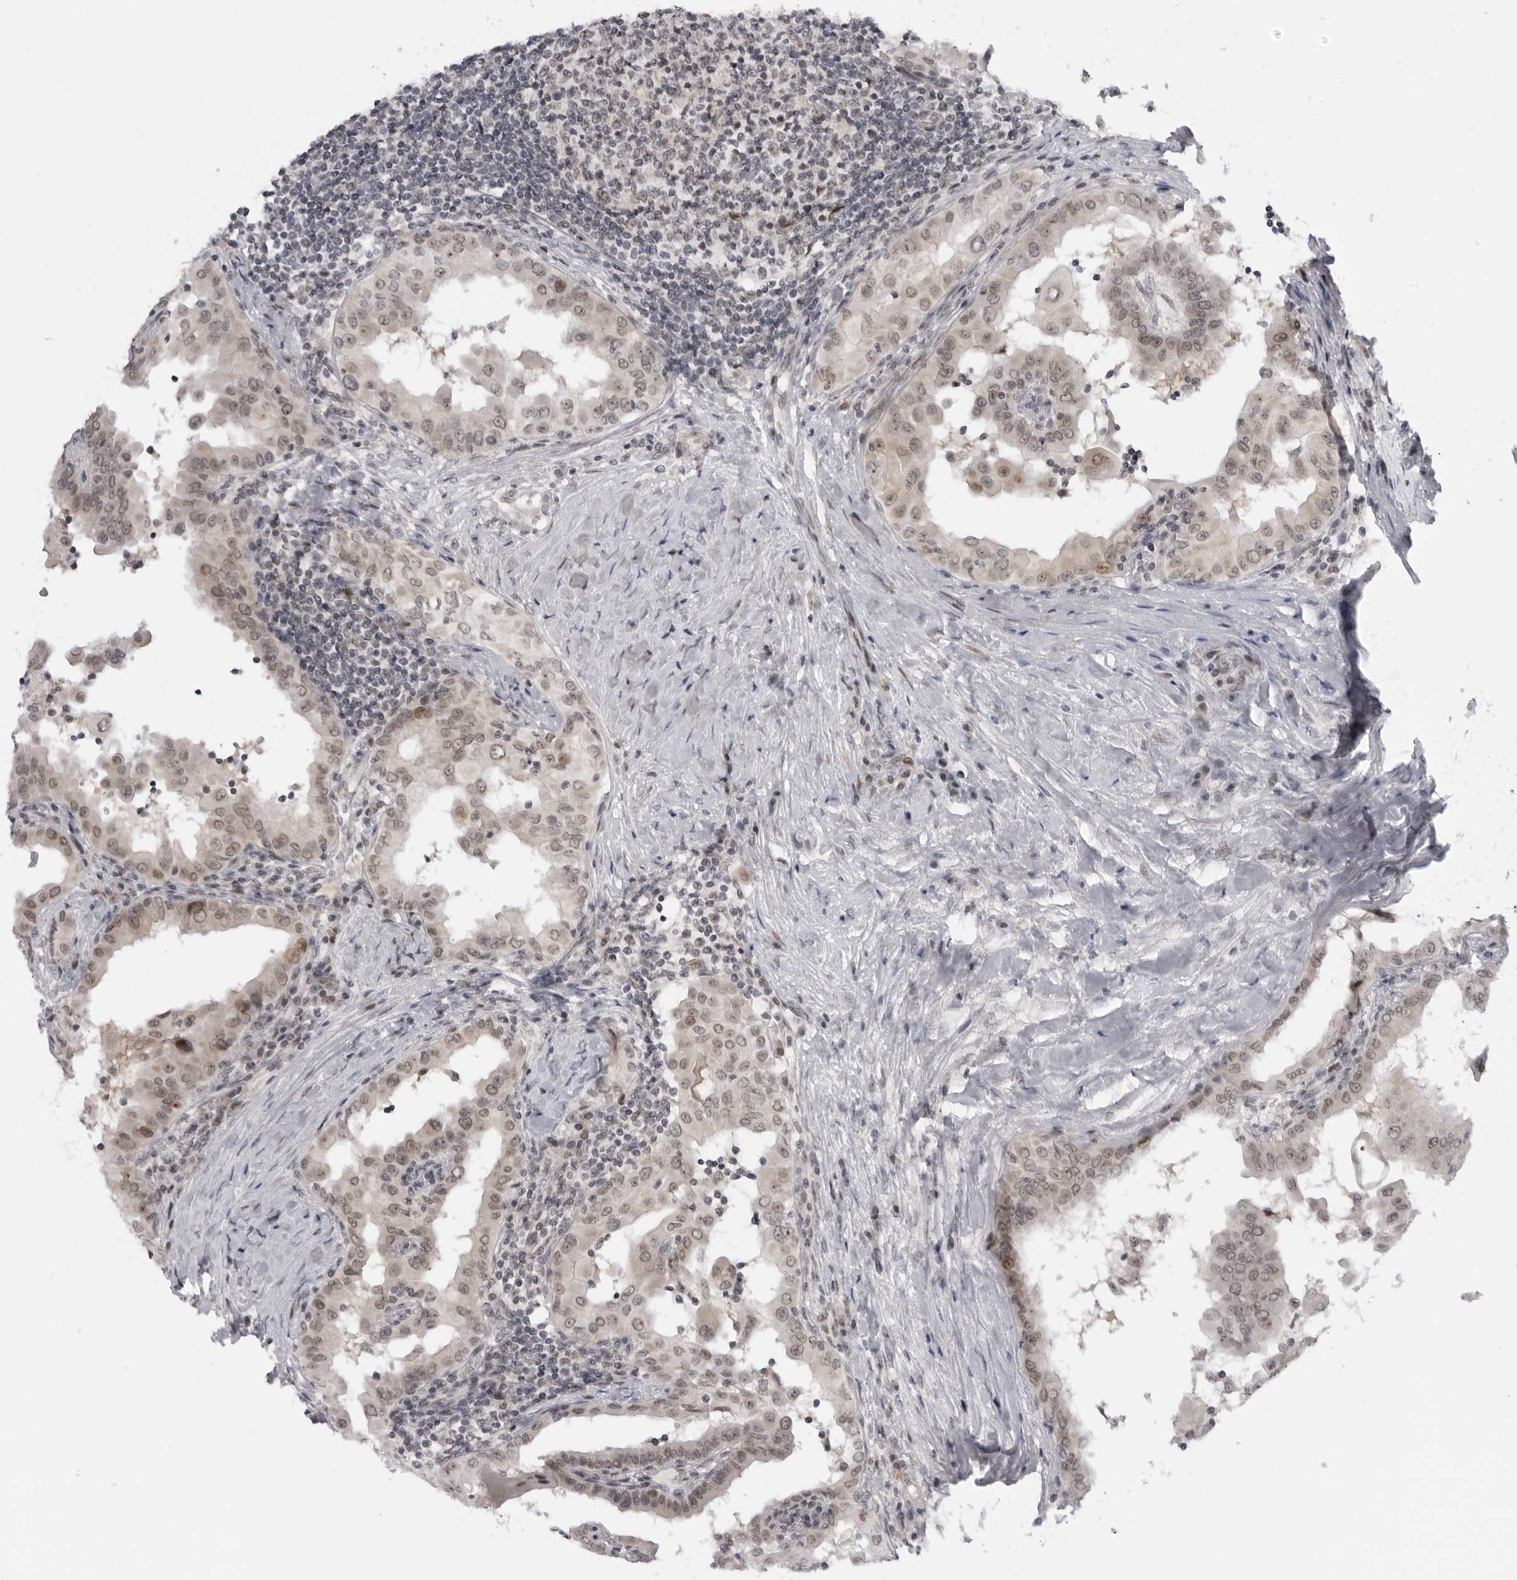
{"staining": {"intensity": "moderate", "quantity": ">75%", "location": "nuclear"}, "tissue": "thyroid cancer", "cell_type": "Tumor cells", "image_type": "cancer", "snomed": [{"axis": "morphology", "description": "Papillary adenocarcinoma, NOS"}, {"axis": "topography", "description": "Thyroid gland"}], "caption": "Protein staining by immunohistochemistry shows moderate nuclear staining in approximately >75% of tumor cells in papillary adenocarcinoma (thyroid).", "gene": "ALPK2", "patient": {"sex": "male", "age": 33}}